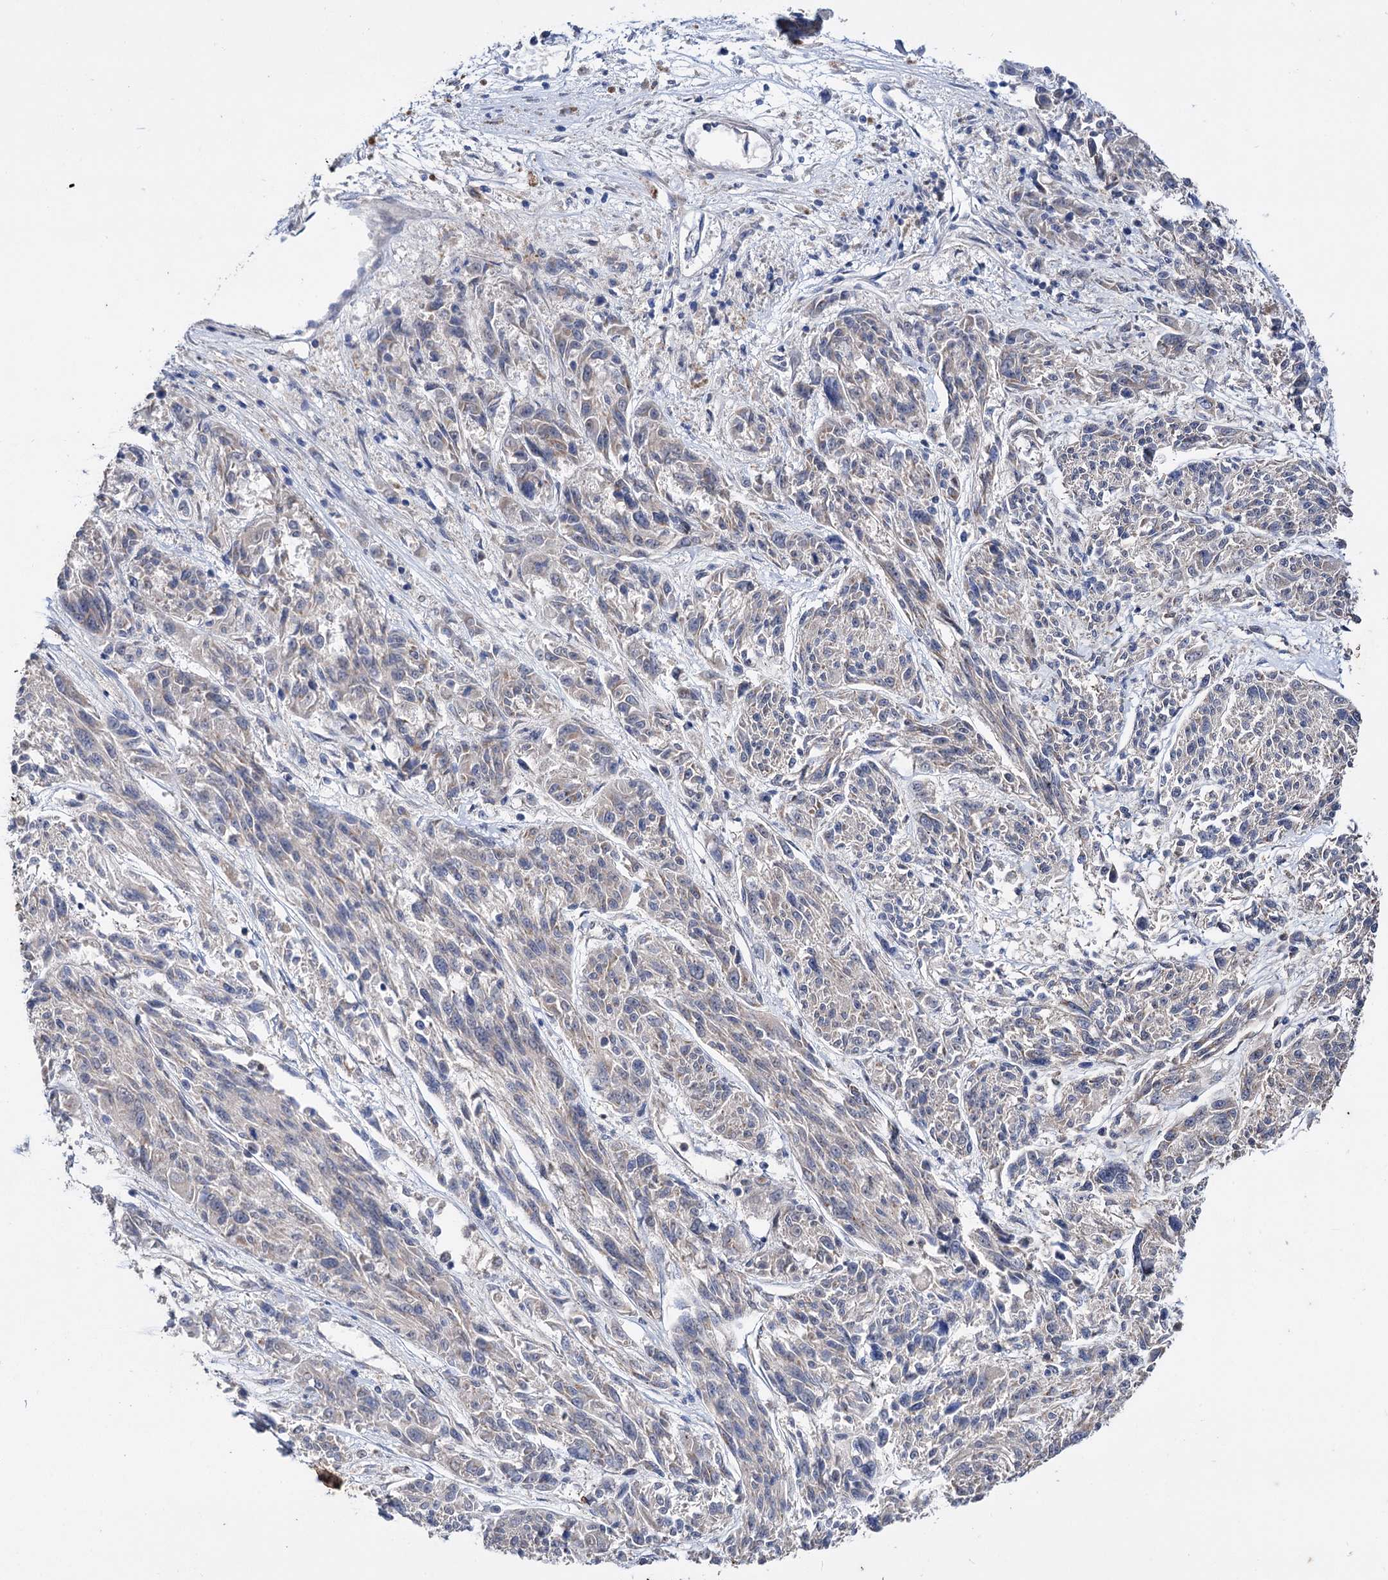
{"staining": {"intensity": "negative", "quantity": "none", "location": "none"}, "tissue": "melanoma", "cell_type": "Tumor cells", "image_type": "cancer", "snomed": [{"axis": "morphology", "description": "Malignant melanoma, NOS"}, {"axis": "topography", "description": "Skin"}], "caption": "This is an immunohistochemistry micrograph of human melanoma. There is no expression in tumor cells.", "gene": "CLPB", "patient": {"sex": "male", "age": 53}}